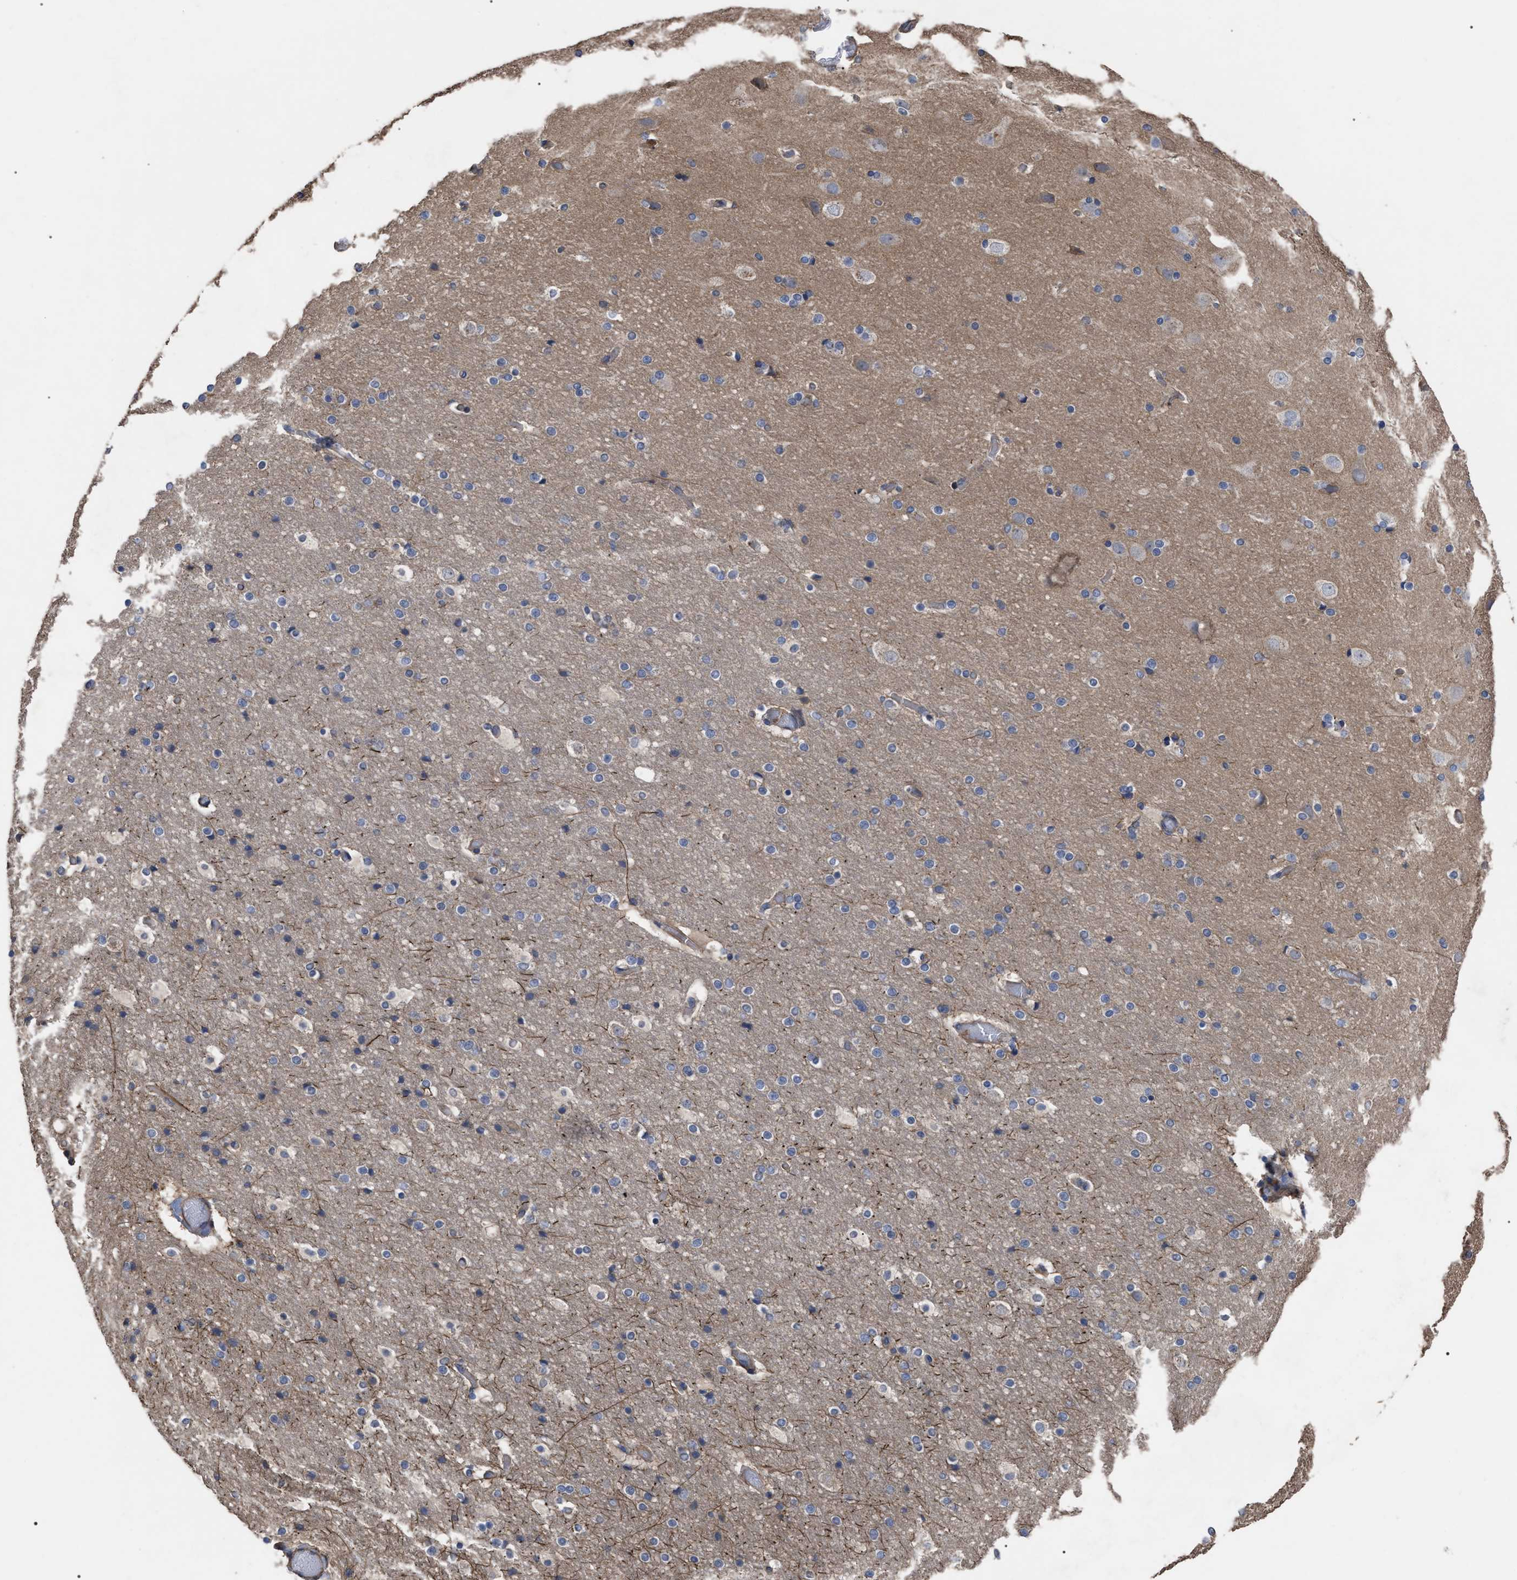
{"staining": {"intensity": "moderate", "quantity": ">75%", "location": "cytoplasmic/membranous"}, "tissue": "cerebral cortex", "cell_type": "Endothelial cells", "image_type": "normal", "snomed": [{"axis": "morphology", "description": "Normal tissue, NOS"}, {"axis": "topography", "description": "Cerebral cortex"}], "caption": "Protein staining of benign cerebral cortex shows moderate cytoplasmic/membranous expression in approximately >75% of endothelial cells.", "gene": "BTN2A1", "patient": {"sex": "male", "age": 57}}